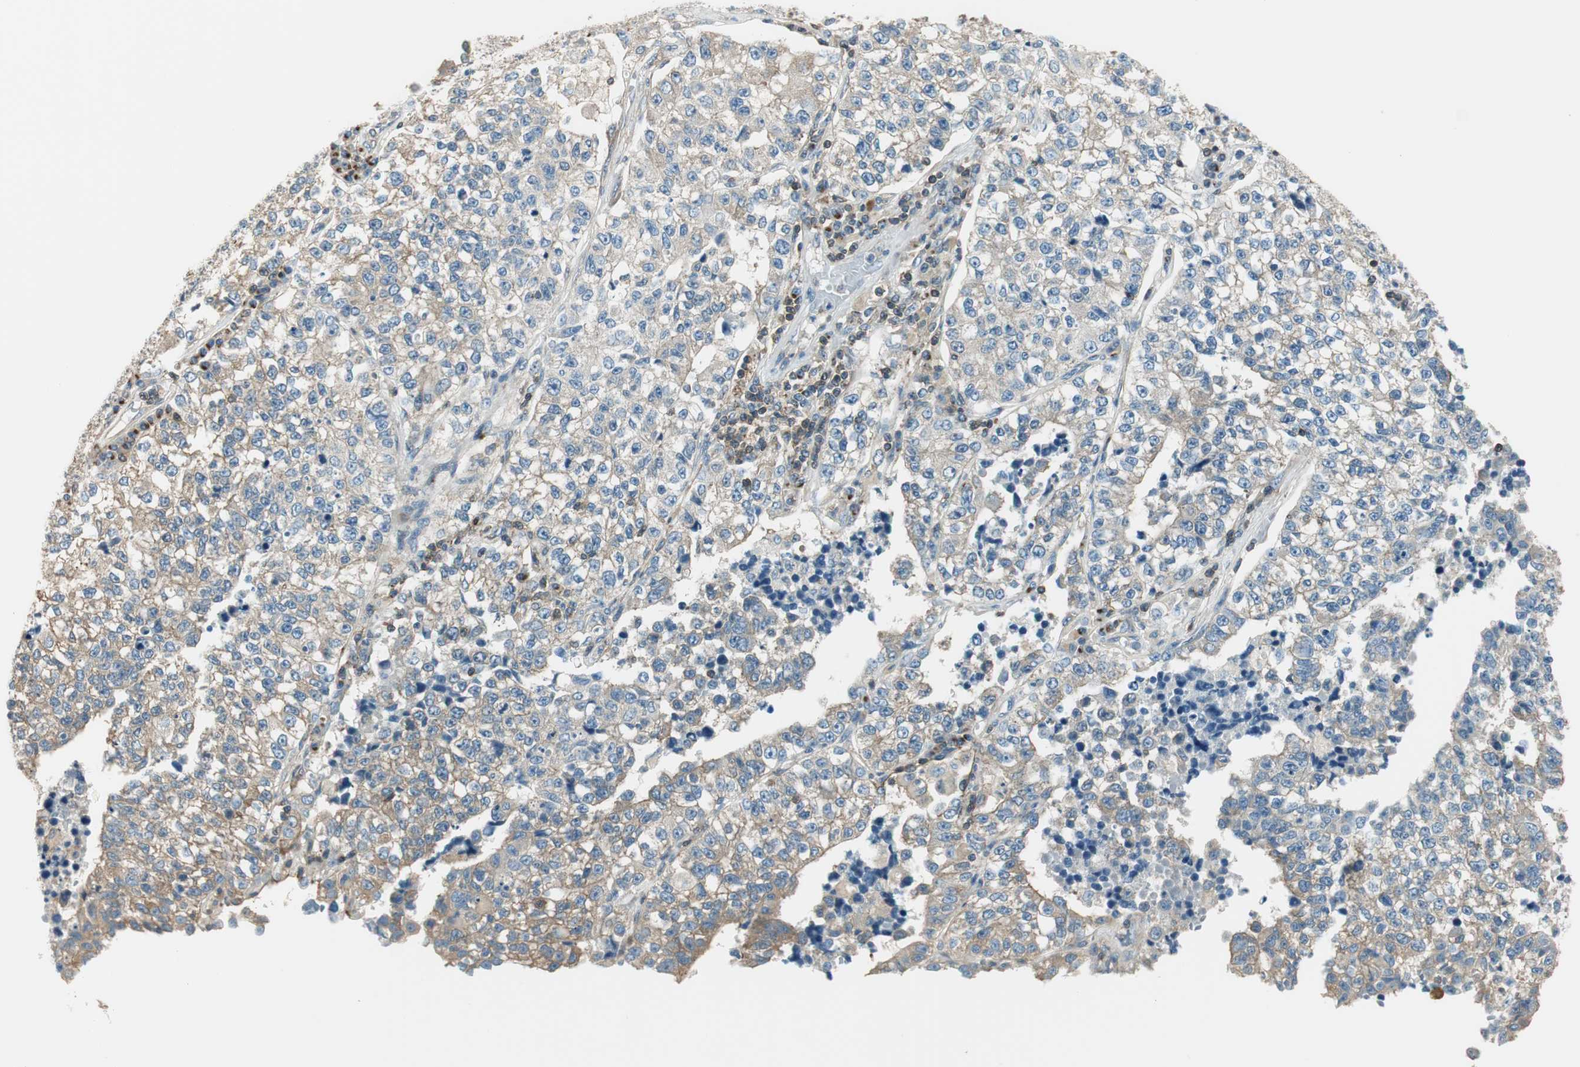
{"staining": {"intensity": "moderate", "quantity": "25%-75%", "location": "cytoplasmic/membranous"}, "tissue": "lung cancer", "cell_type": "Tumor cells", "image_type": "cancer", "snomed": [{"axis": "morphology", "description": "Adenocarcinoma, NOS"}, {"axis": "topography", "description": "Lung"}], "caption": "Immunohistochemical staining of lung cancer displays medium levels of moderate cytoplasmic/membranous expression in about 25%-75% of tumor cells.", "gene": "PI4K2B", "patient": {"sex": "male", "age": 49}}